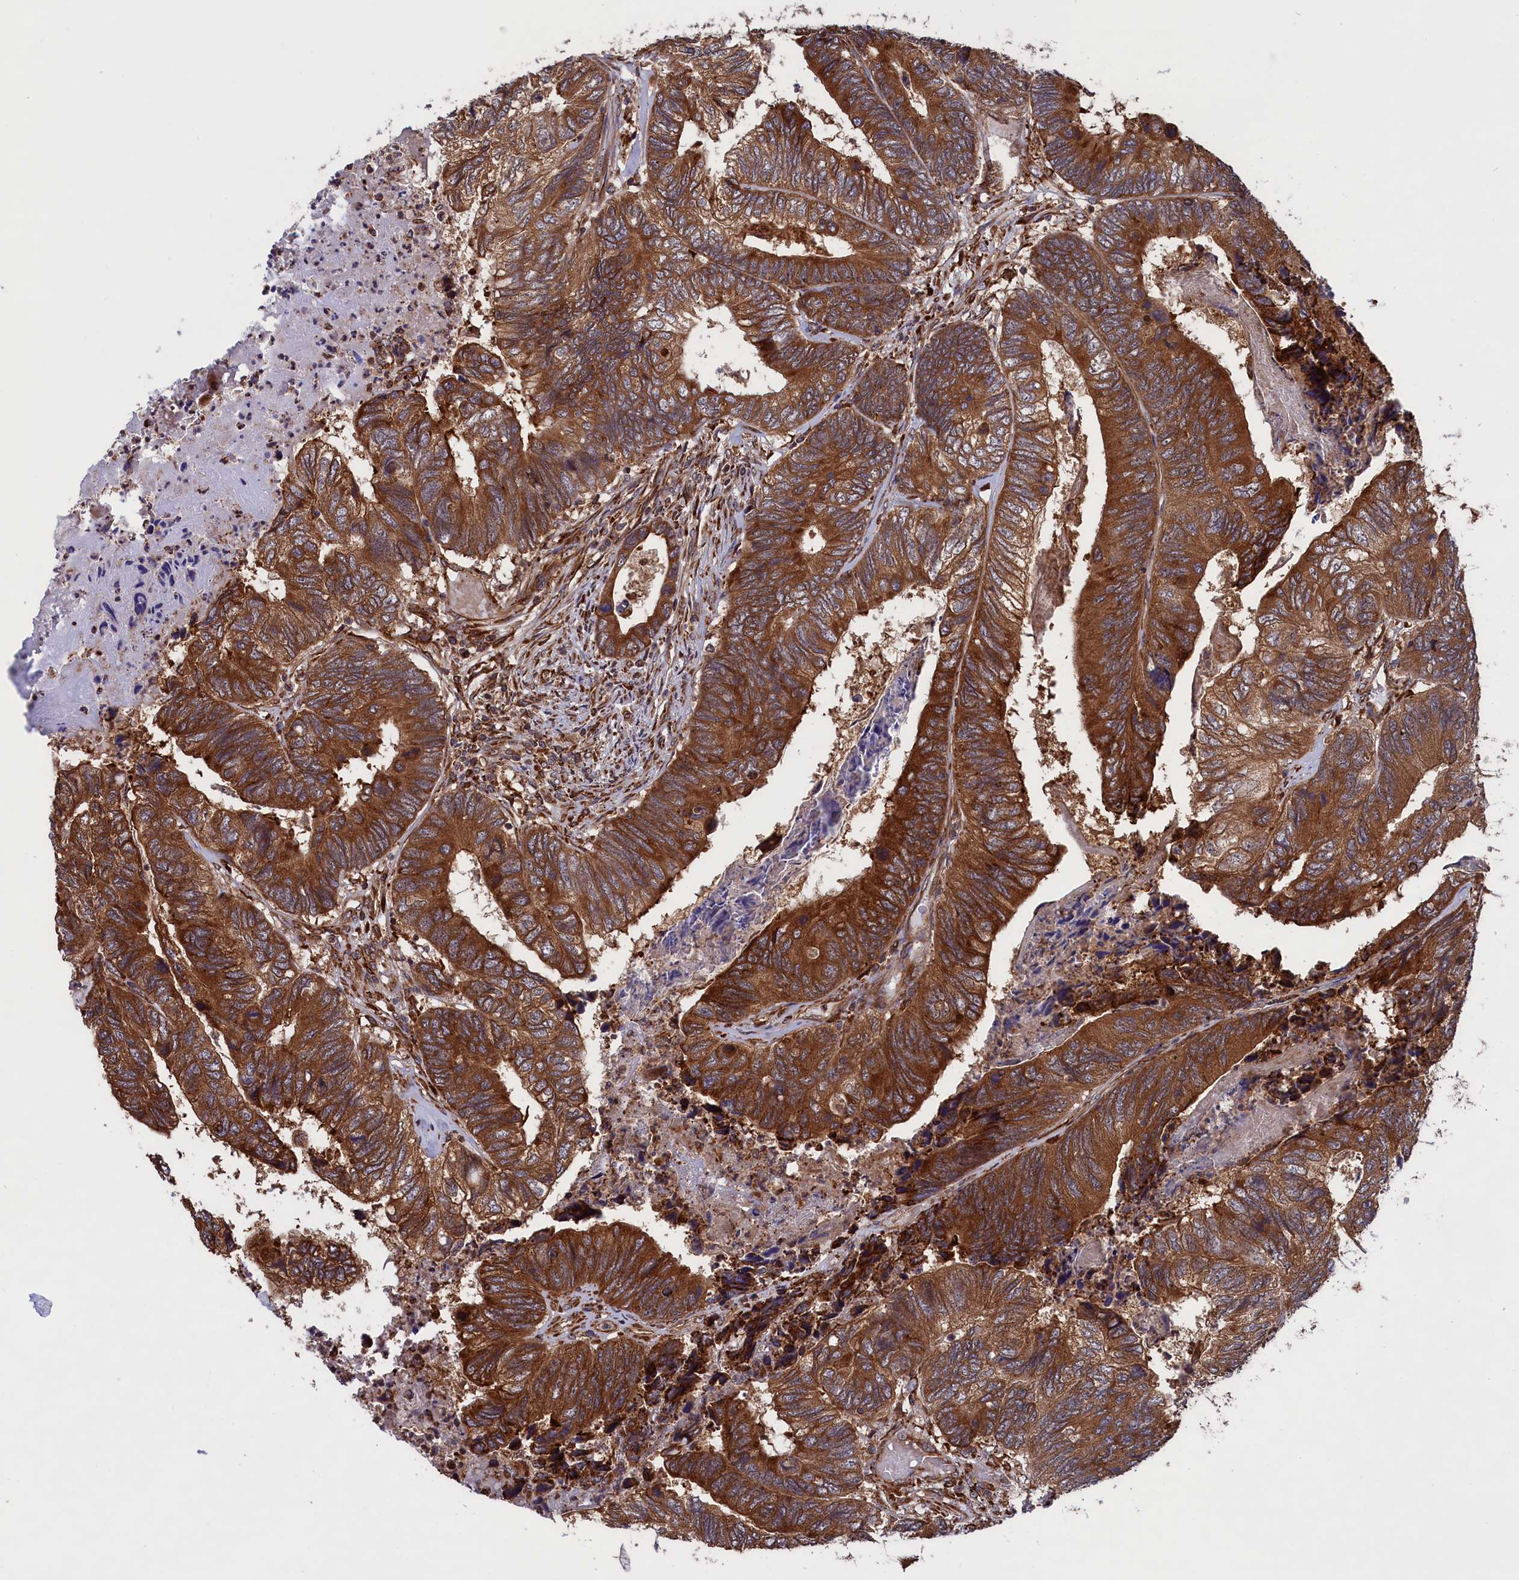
{"staining": {"intensity": "strong", "quantity": ">75%", "location": "cytoplasmic/membranous"}, "tissue": "colorectal cancer", "cell_type": "Tumor cells", "image_type": "cancer", "snomed": [{"axis": "morphology", "description": "Adenocarcinoma, NOS"}, {"axis": "topography", "description": "Colon"}], "caption": "Tumor cells show strong cytoplasmic/membranous staining in approximately >75% of cells in colorectal cancer.", "gene": "PLA2G4C", "patient": {"sex": "female", "age": 67}}